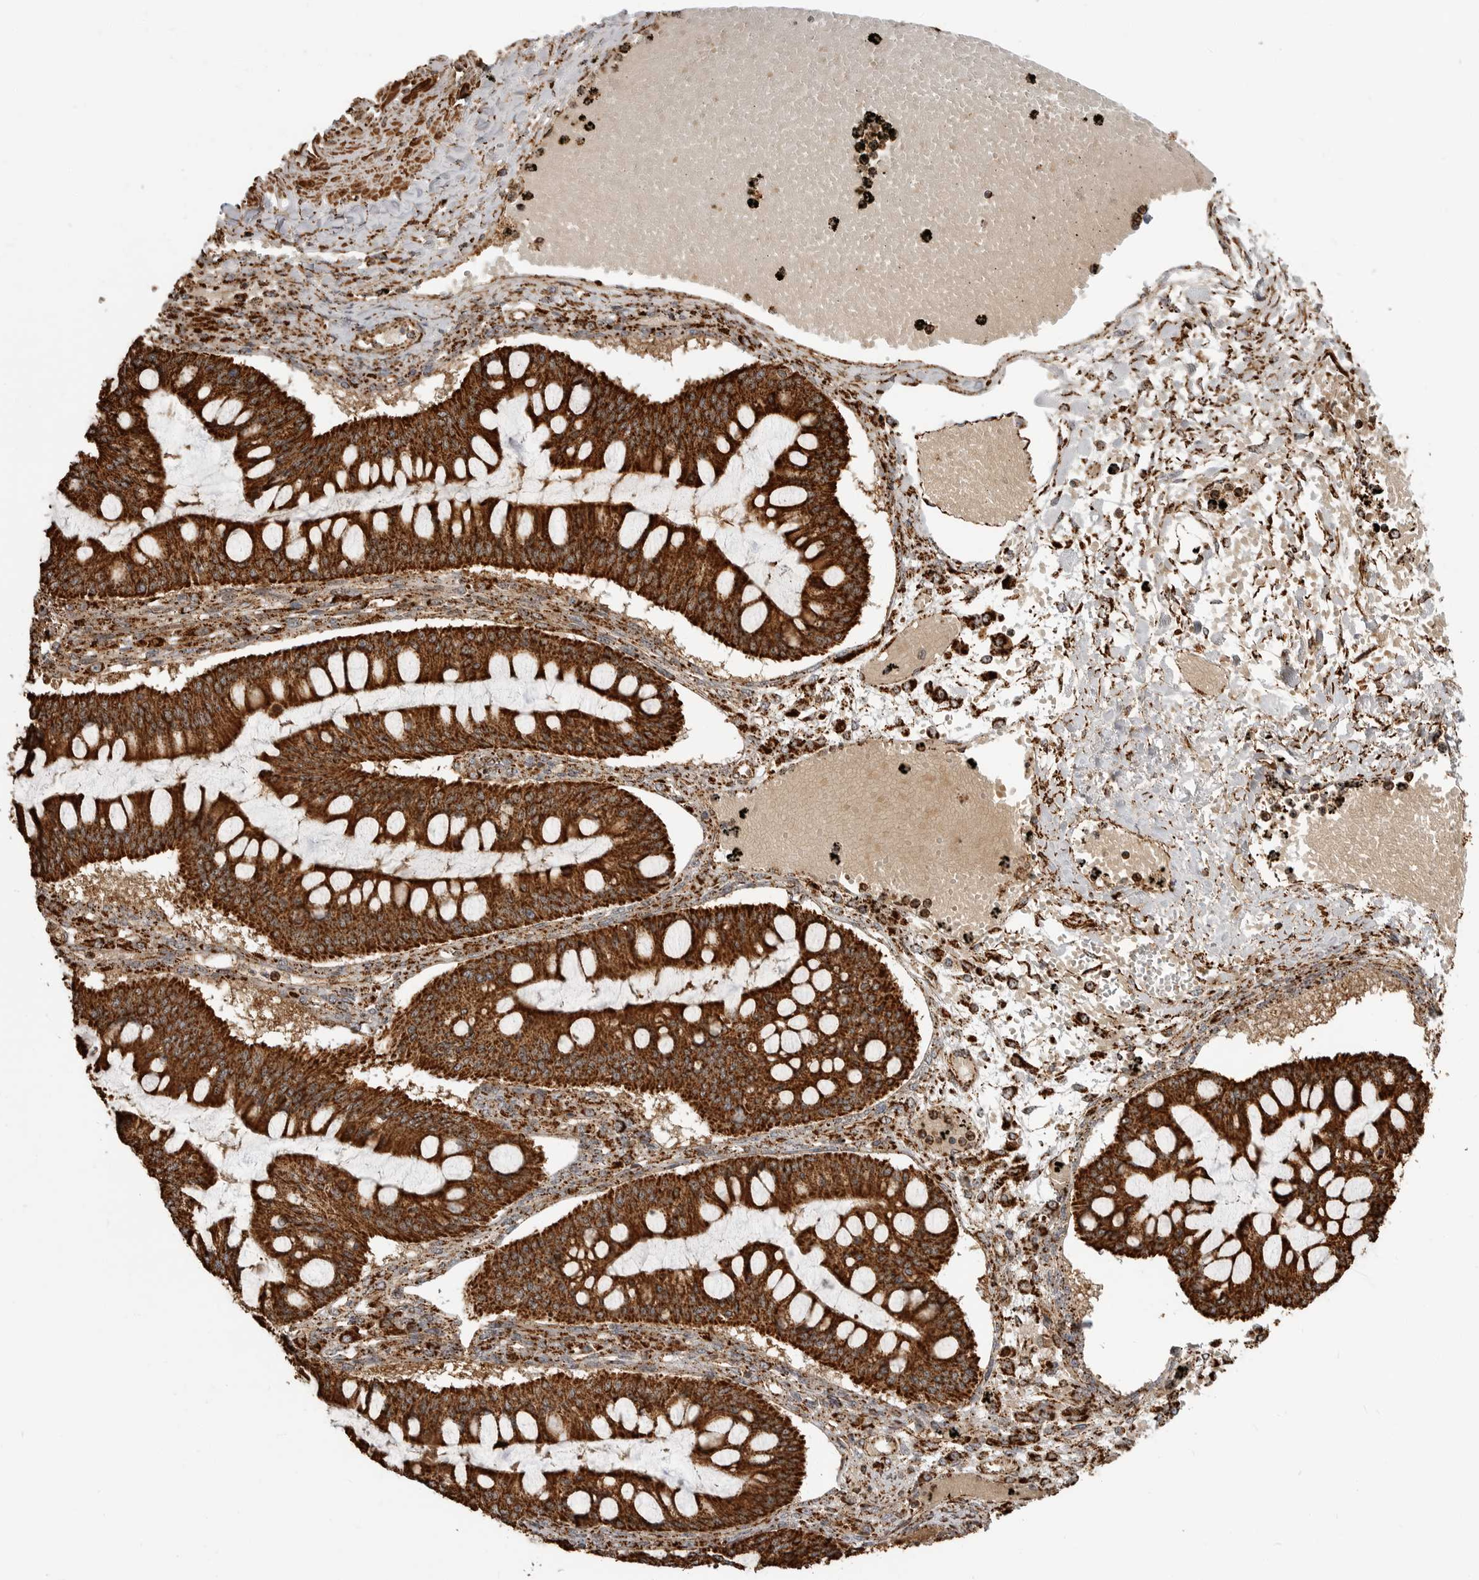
{"staining": {"intensity": "strong", "quantity": ">75%", "location": "cytoplasmic/membranous"}, "tissue": "ovarian cancer", "cell_type": "Tumor cells", "image_type": "cancer", "snomed": [{"axis": "morphology", "description": "Cystadenocarcinoma, mucinous, NOS"}, {"axis": "topography", "description": "Ovary"}], "caption": "This photomicrograph reveals IHC staining of human ovarian cancer (mucinous cystadenocarcinoma), with high strong cytoplasmic/membranous positivity in about >75% of tumor cells.", "gene": "BMP2K", "patient": {"sex": "female", "age": 73}}